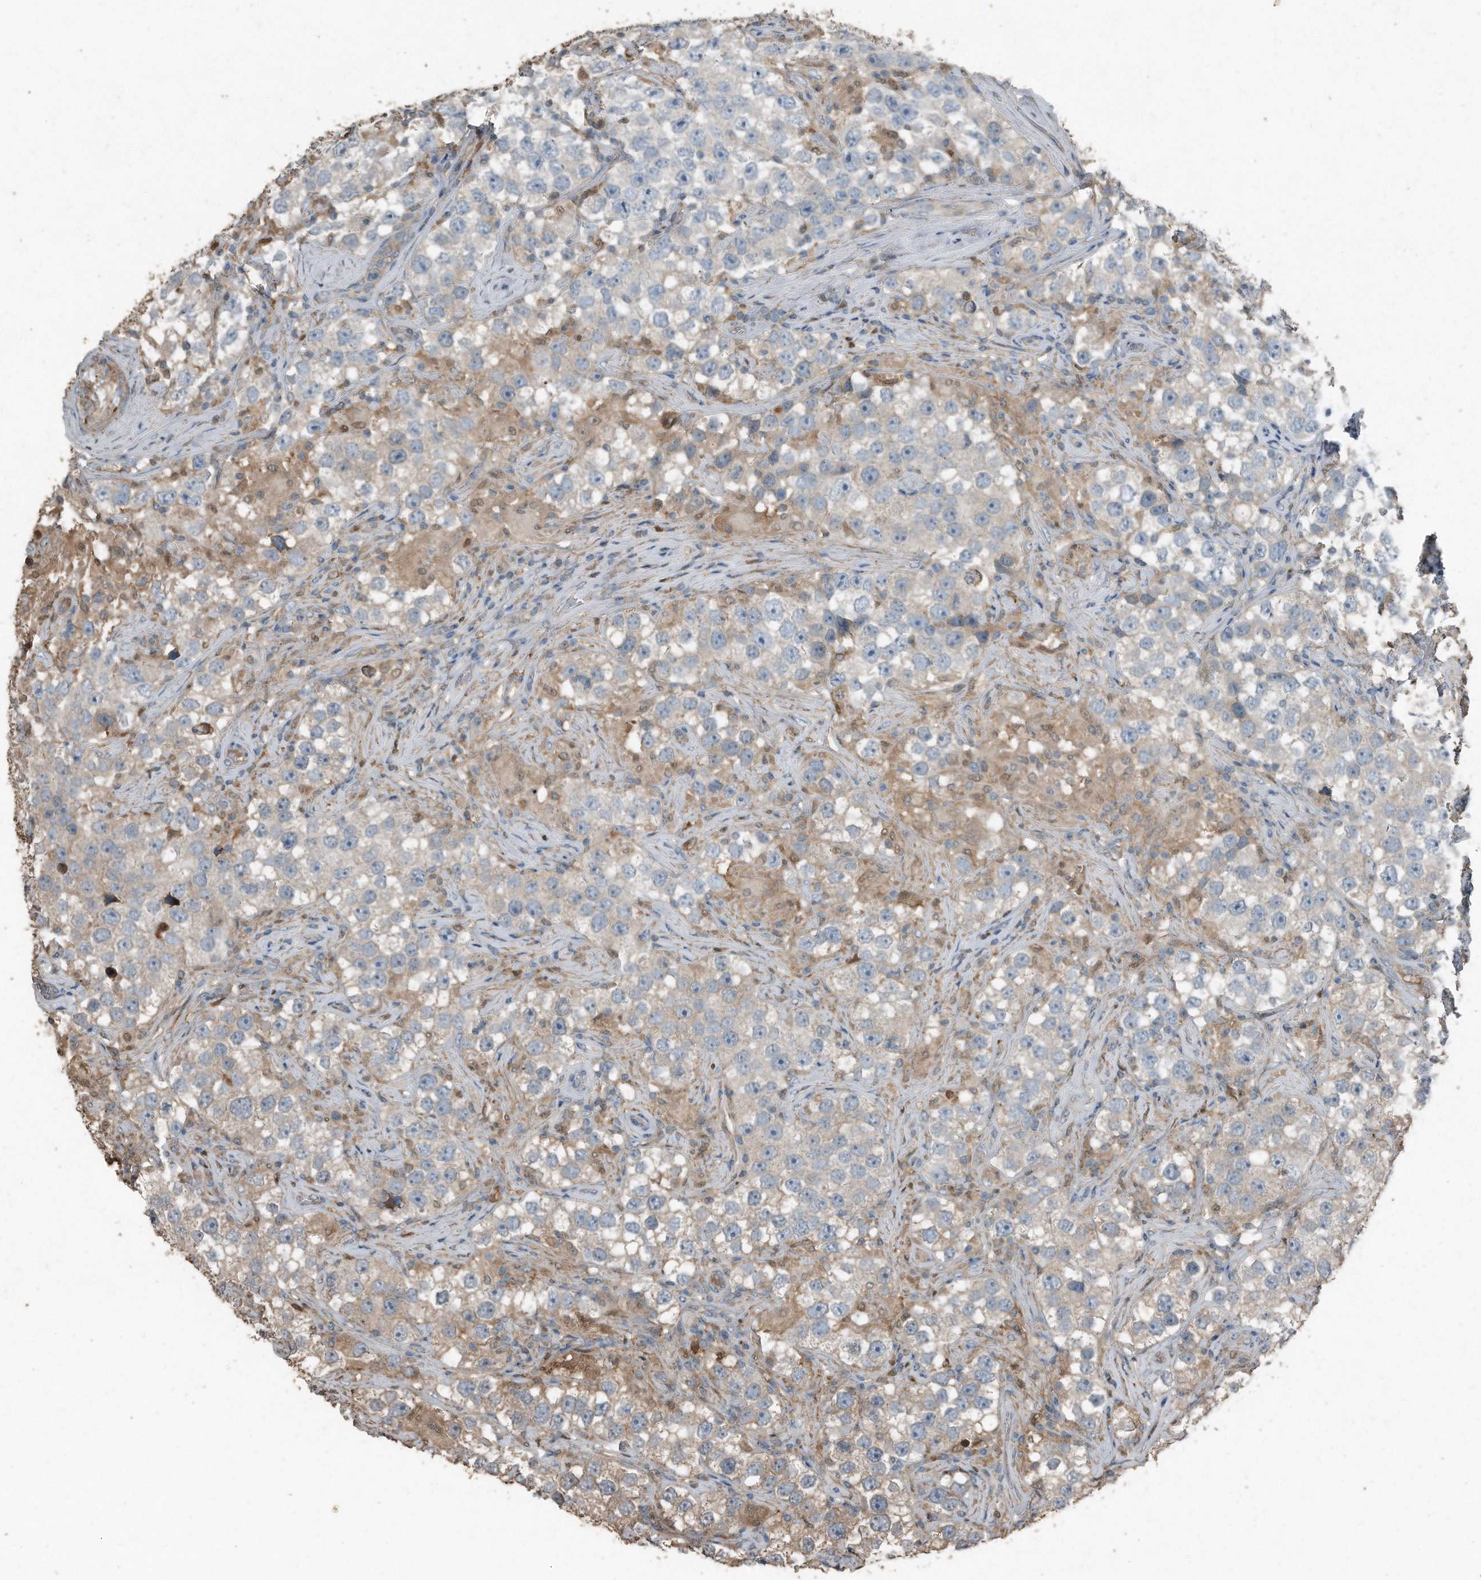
{"staining": {"intensity": "negative", "quantity": "none", "location": "none"}, "tissue": "testis cancer", "cell_type": "Tumor cells", "image_type": "cancer", "snomed": [{"axis": "morphology", "description": "Seminoma, NOS"}, {"axis": "topography", "description": "Testis"}], "caption": "This image is of seminoma (testis) stained with IHC to label a protein in brown with the nuclei are counter-stained blue. There is no staining in tumor cells.", "gene": "C9", "patient": {"sex": "male", "age": 49}}